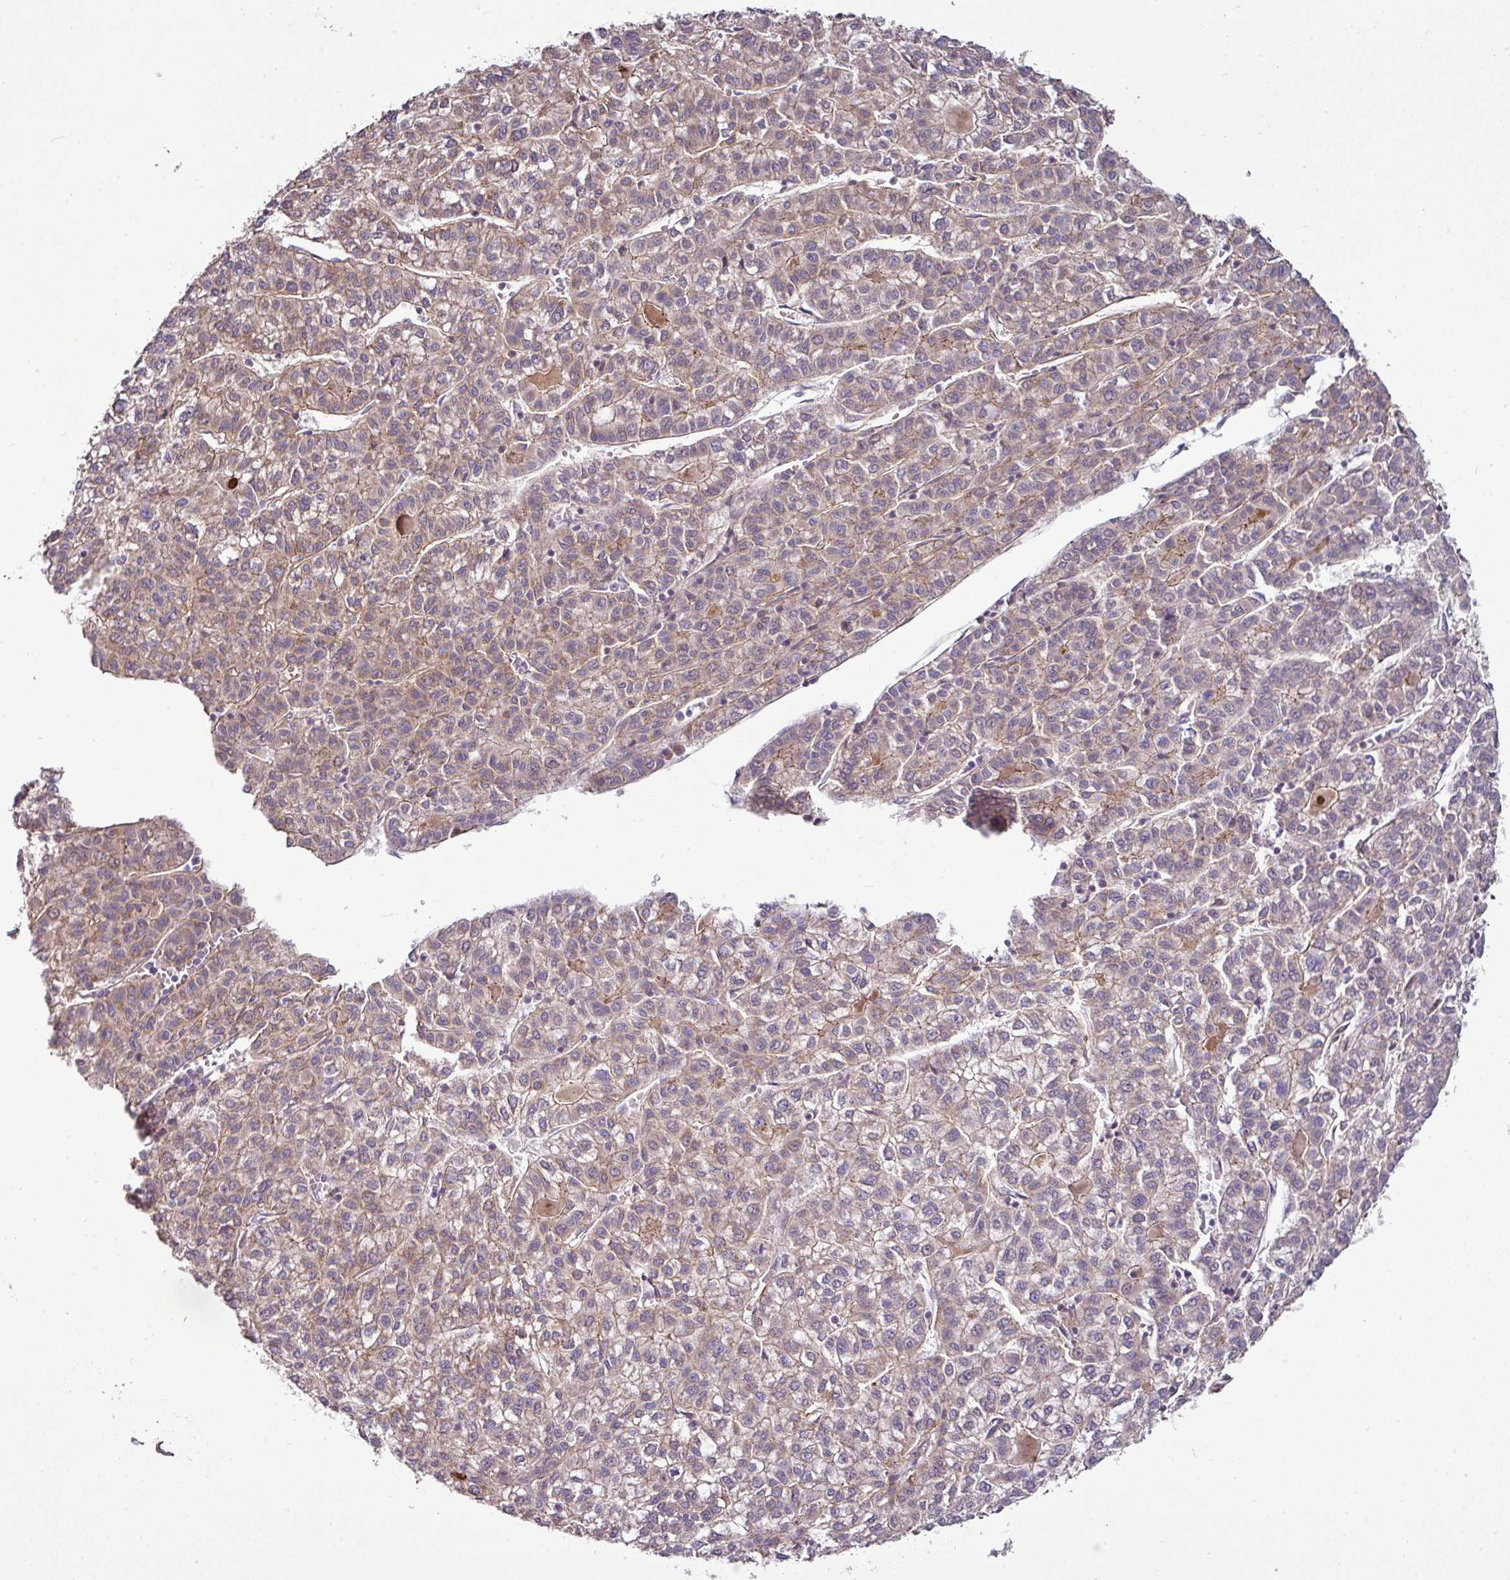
{"staining": {"intensity": "weak", "quantity": "25%-75%", "location": "cytoplasmic/membranous"}, "tissue": "liver cancer", "cell_type": "Tumor cells", "image_type": "cancer", "snomed": [{"axis": "morphology", "description": "Carcinoma, Hepatocellular, NOS"}, {"axis": "topography", "description": "Liver"}], "caption": "DAB immunohistochemical staining of human liver cancer (hepatocellular carcinoma) displays weak cytoplasmic/membranous protein expression in about 25%-75% of tumor cells. The protein of interest is stained brown, and the nuclei are stained in blue (DAB (3,3'-diaminobenzidine) IHC with brightfield microscopy, high magnification).", "gene": "GAN", "patient": {"sex": "female", "age": 43}}